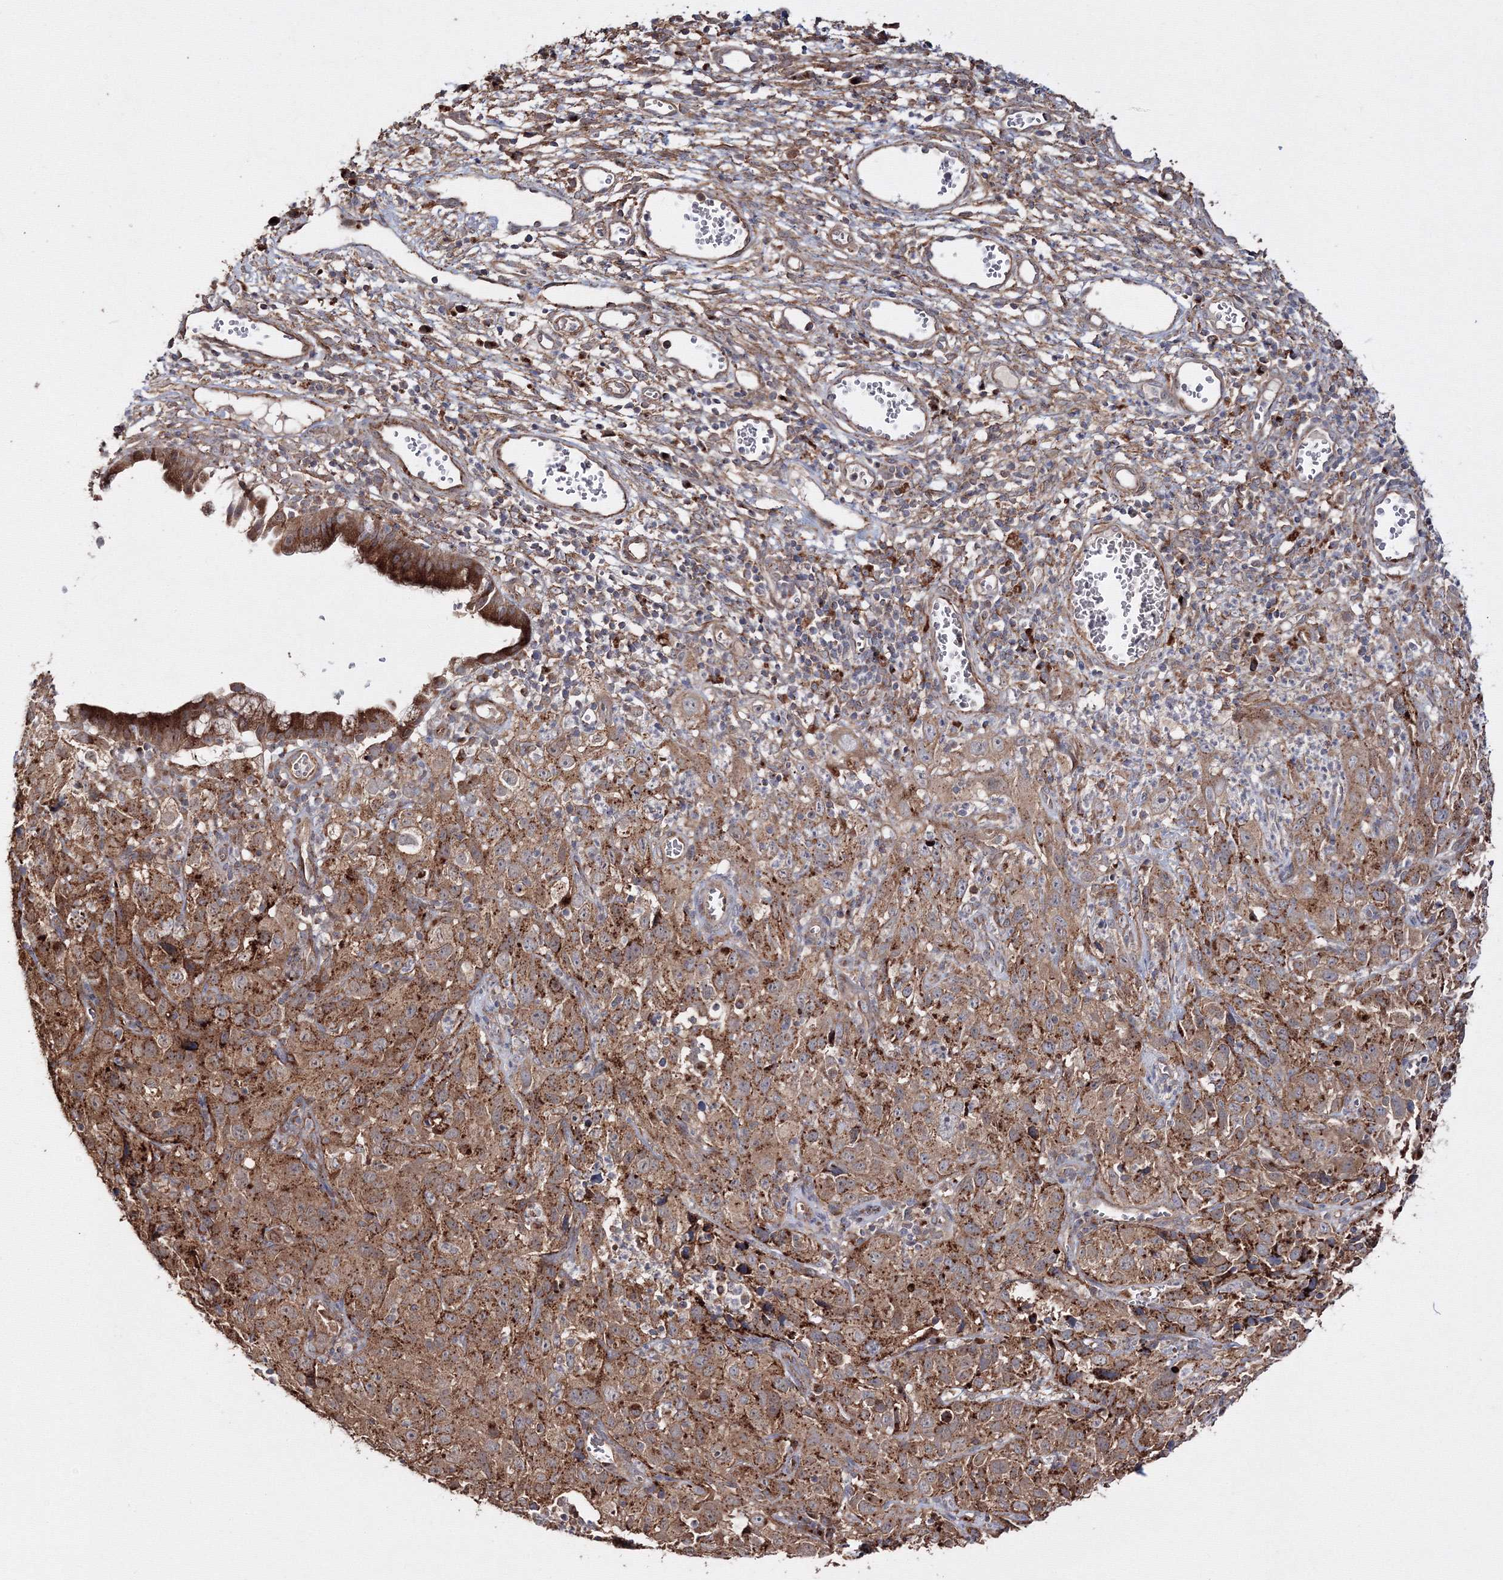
{"staining": {"intensity": "moderate", "quantity": ">75%", "location": "cytoplasmic/membranous"}, "tissue": "cervical cancer", "cell_type": "Tumor cells", "image_type": "cancer", "snomed": [{"axis": "morphology", "description": "Squamous cell carcinoma, NOS"}, {"axis": "topography", "description": "Cervix"}], "caption": "Cervical cancer stained with immunohistochemistry (IHC) exhibits moderate cytoplasmic/membranous expression in approximately >75% of tumor cells.", "gene": "DDO", "patient": {"sex": "female", "age": 32}}